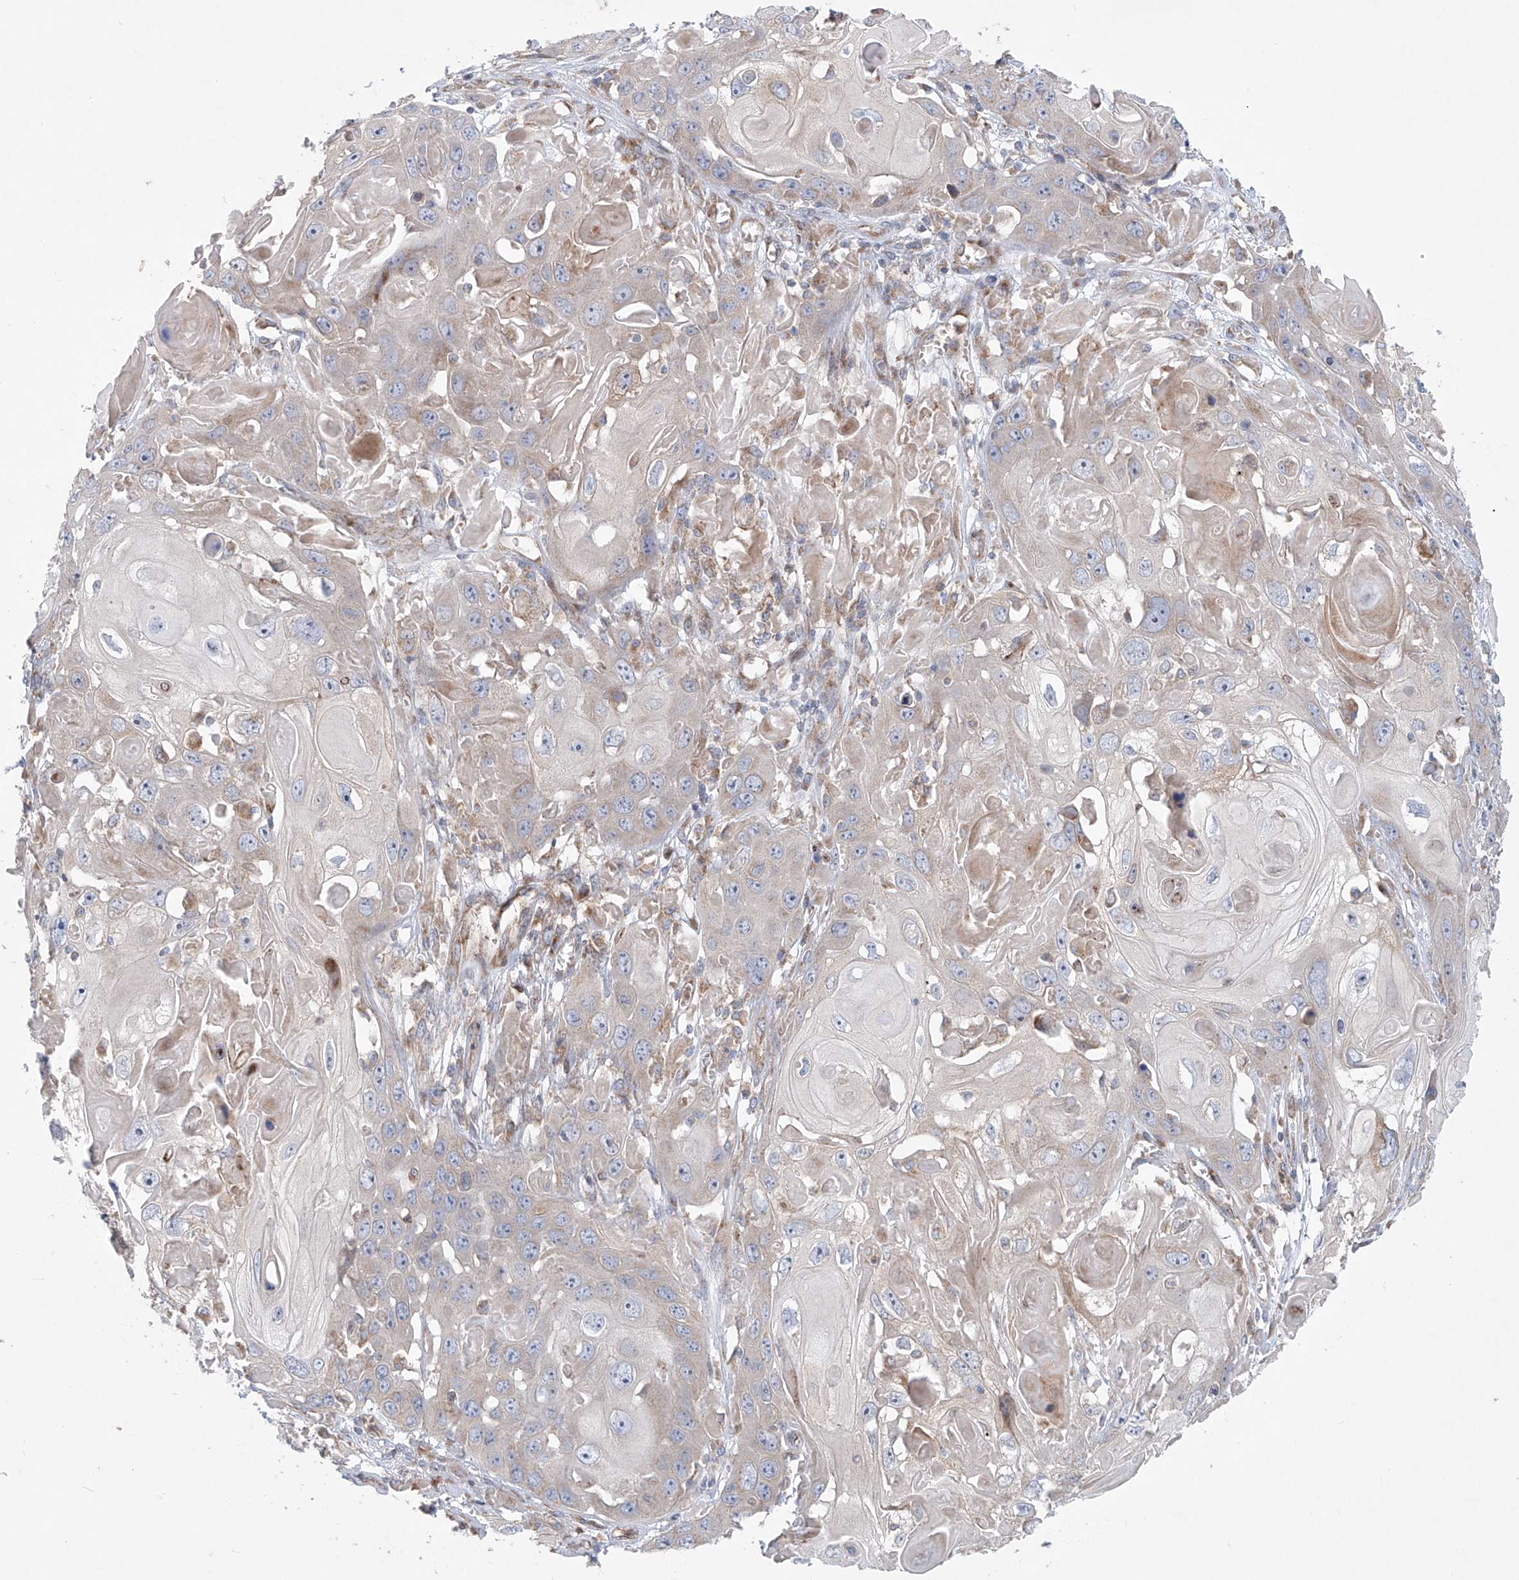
{"staining": {"intensity": "weak", "quantity": "<25%", "location": "cytoplasmic/membranous"}, "tissue": "skin cancer", "cell_type": "Tumor cells", "image_type": "cancer", "snomed": [{"axis": "morphology", "description": "Squamous cell carcinoma, NOS"}, {"axis": "topography", "description": "Skin"}], "caption": "Protein analysis of skin cancer (squamous cell carcinoma) reveals no significant positivity in tumor cells.", "gene": "KLC4", "patient": {"sex": "male", "age": 55}}